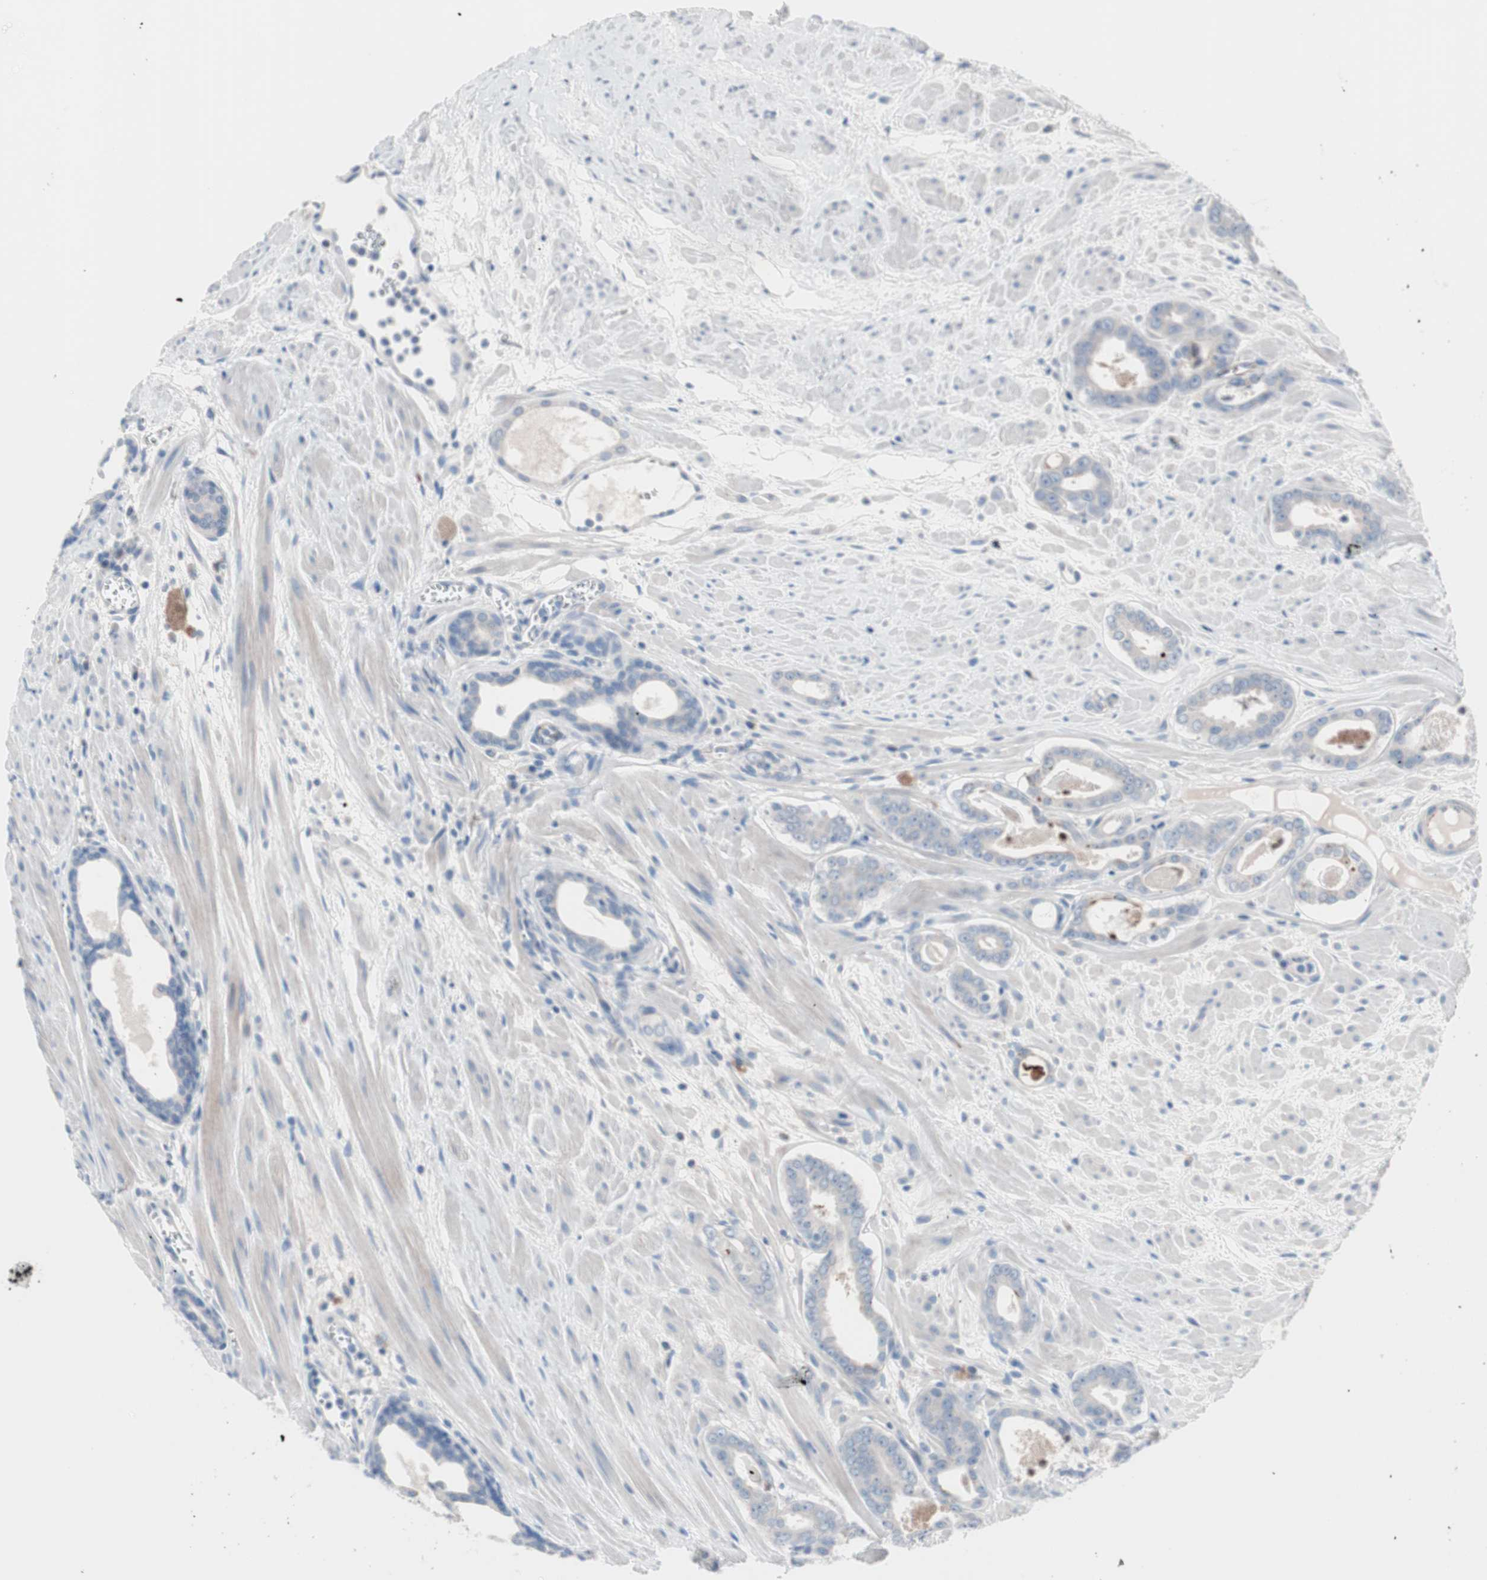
{"staining": {"intensity": "negative", "quantity": "none", "location": "none"}, "tissue": "prostate cancer", "cell_type": "Tumor cells", "image_type": "cancer", "snomed": [{"axis": "morphology", "description": "Adenocarcinoma, Low grade"}, {"axis": "topography", "description": "Prostate"}], "caption": "An immunohistochemistry (IHC) image of prostate cancer (low-grade adenocarcinoma) is shown. There is no staining in tumor cells of prostate cancer (low-grade adenocarcinoma).", "gene": "ULBP1", "patient": {"sex": "male", "age": 57}}